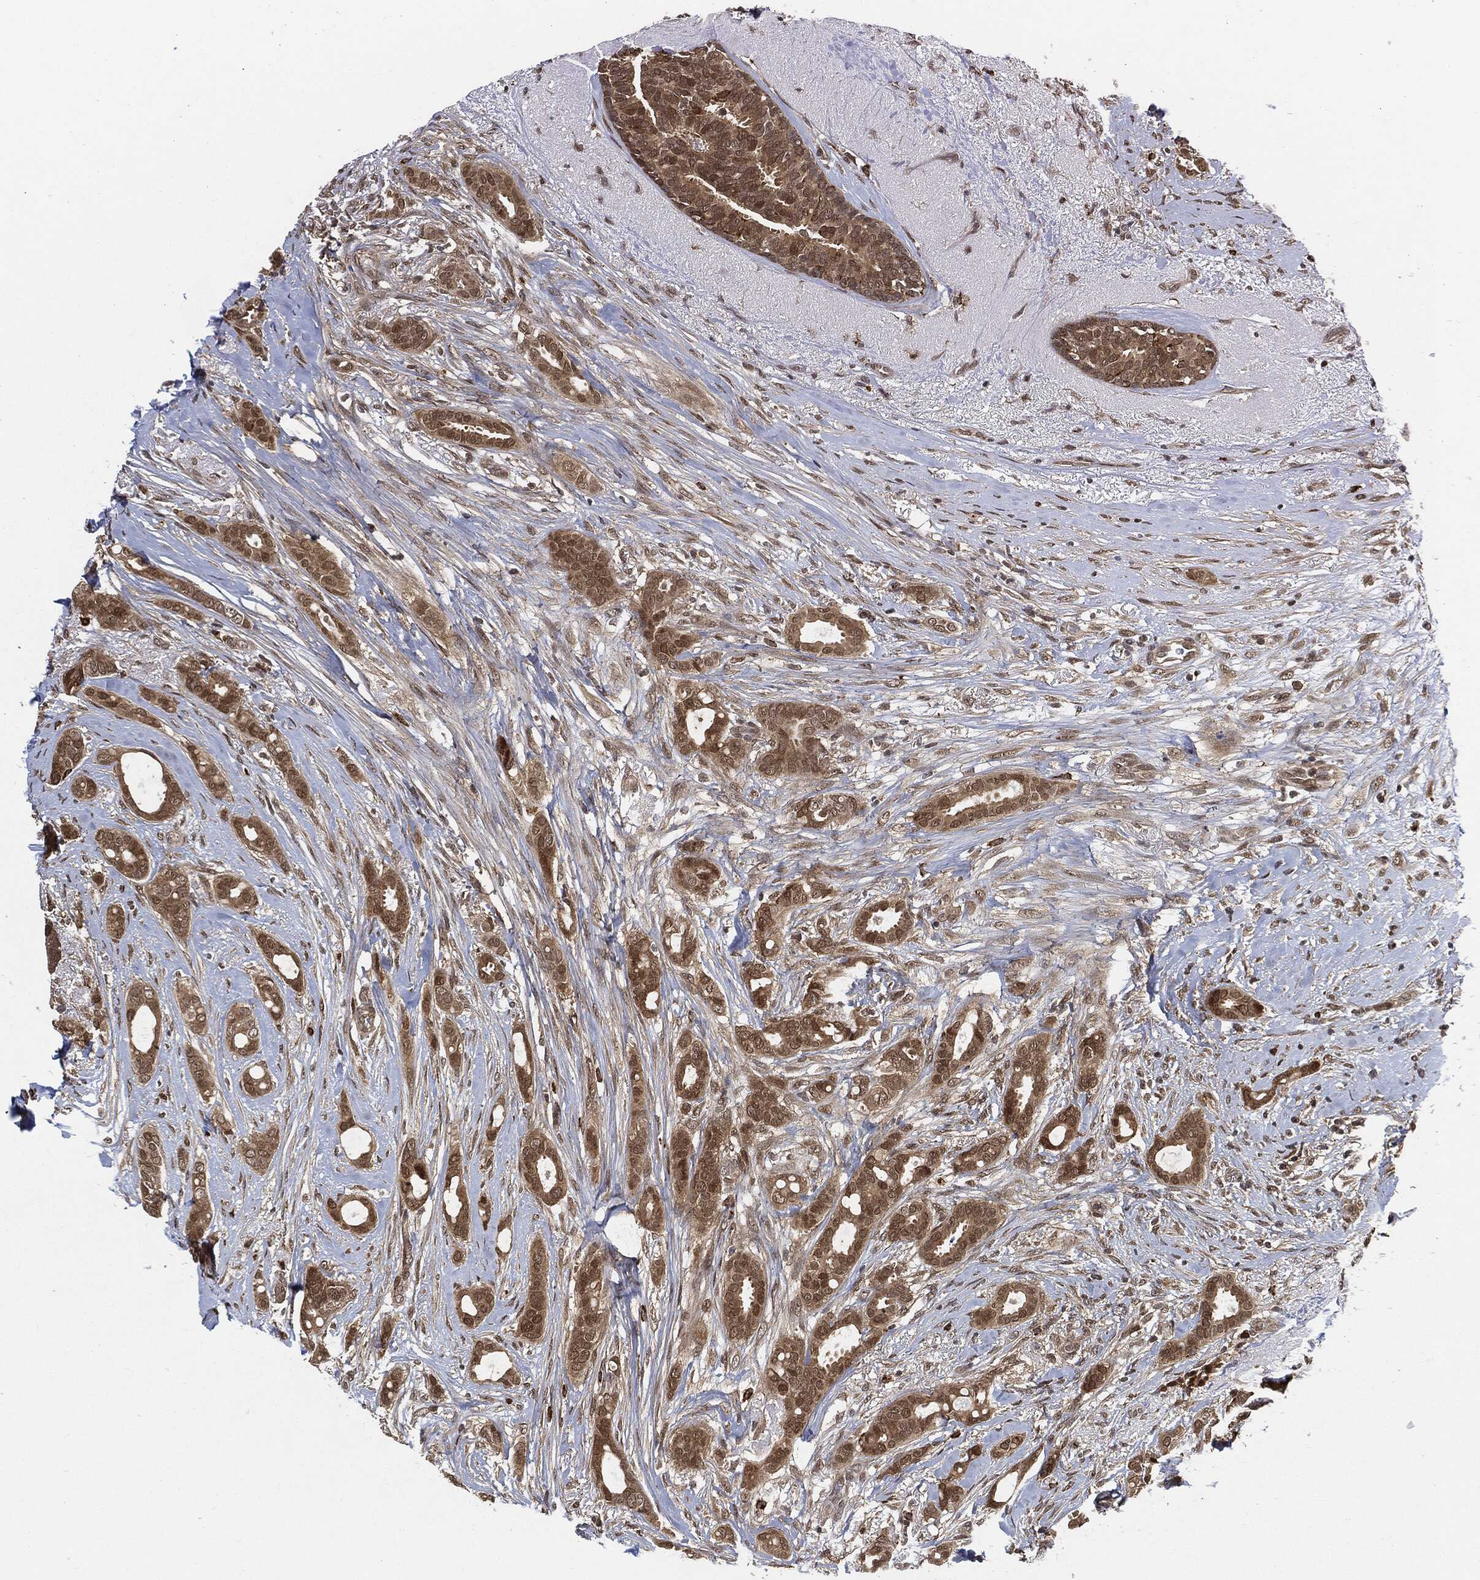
{"staining": {"intensity": "moderate", "quantity": ">75%", "location": "cytoplasmic/membranous"}, "tissue": "breast cancer", "cell_type": "Tumor cells", "image_type": "cancer", "snomed": [{"axis": "morphology", "description": "Duct carcinoma"}, {"axis": "topography", "description": "Breast"}], "caption": "IHC micrograph of breast cancer (infiltrating ductal carcinoma) stained for a protein (brown), which demonstrates medium levels of moderate cytoplasmic/membranous expression in about >75% of tumor cells.", "gene": "CUTA", "patient": {"sex": "female", "age": 51}}